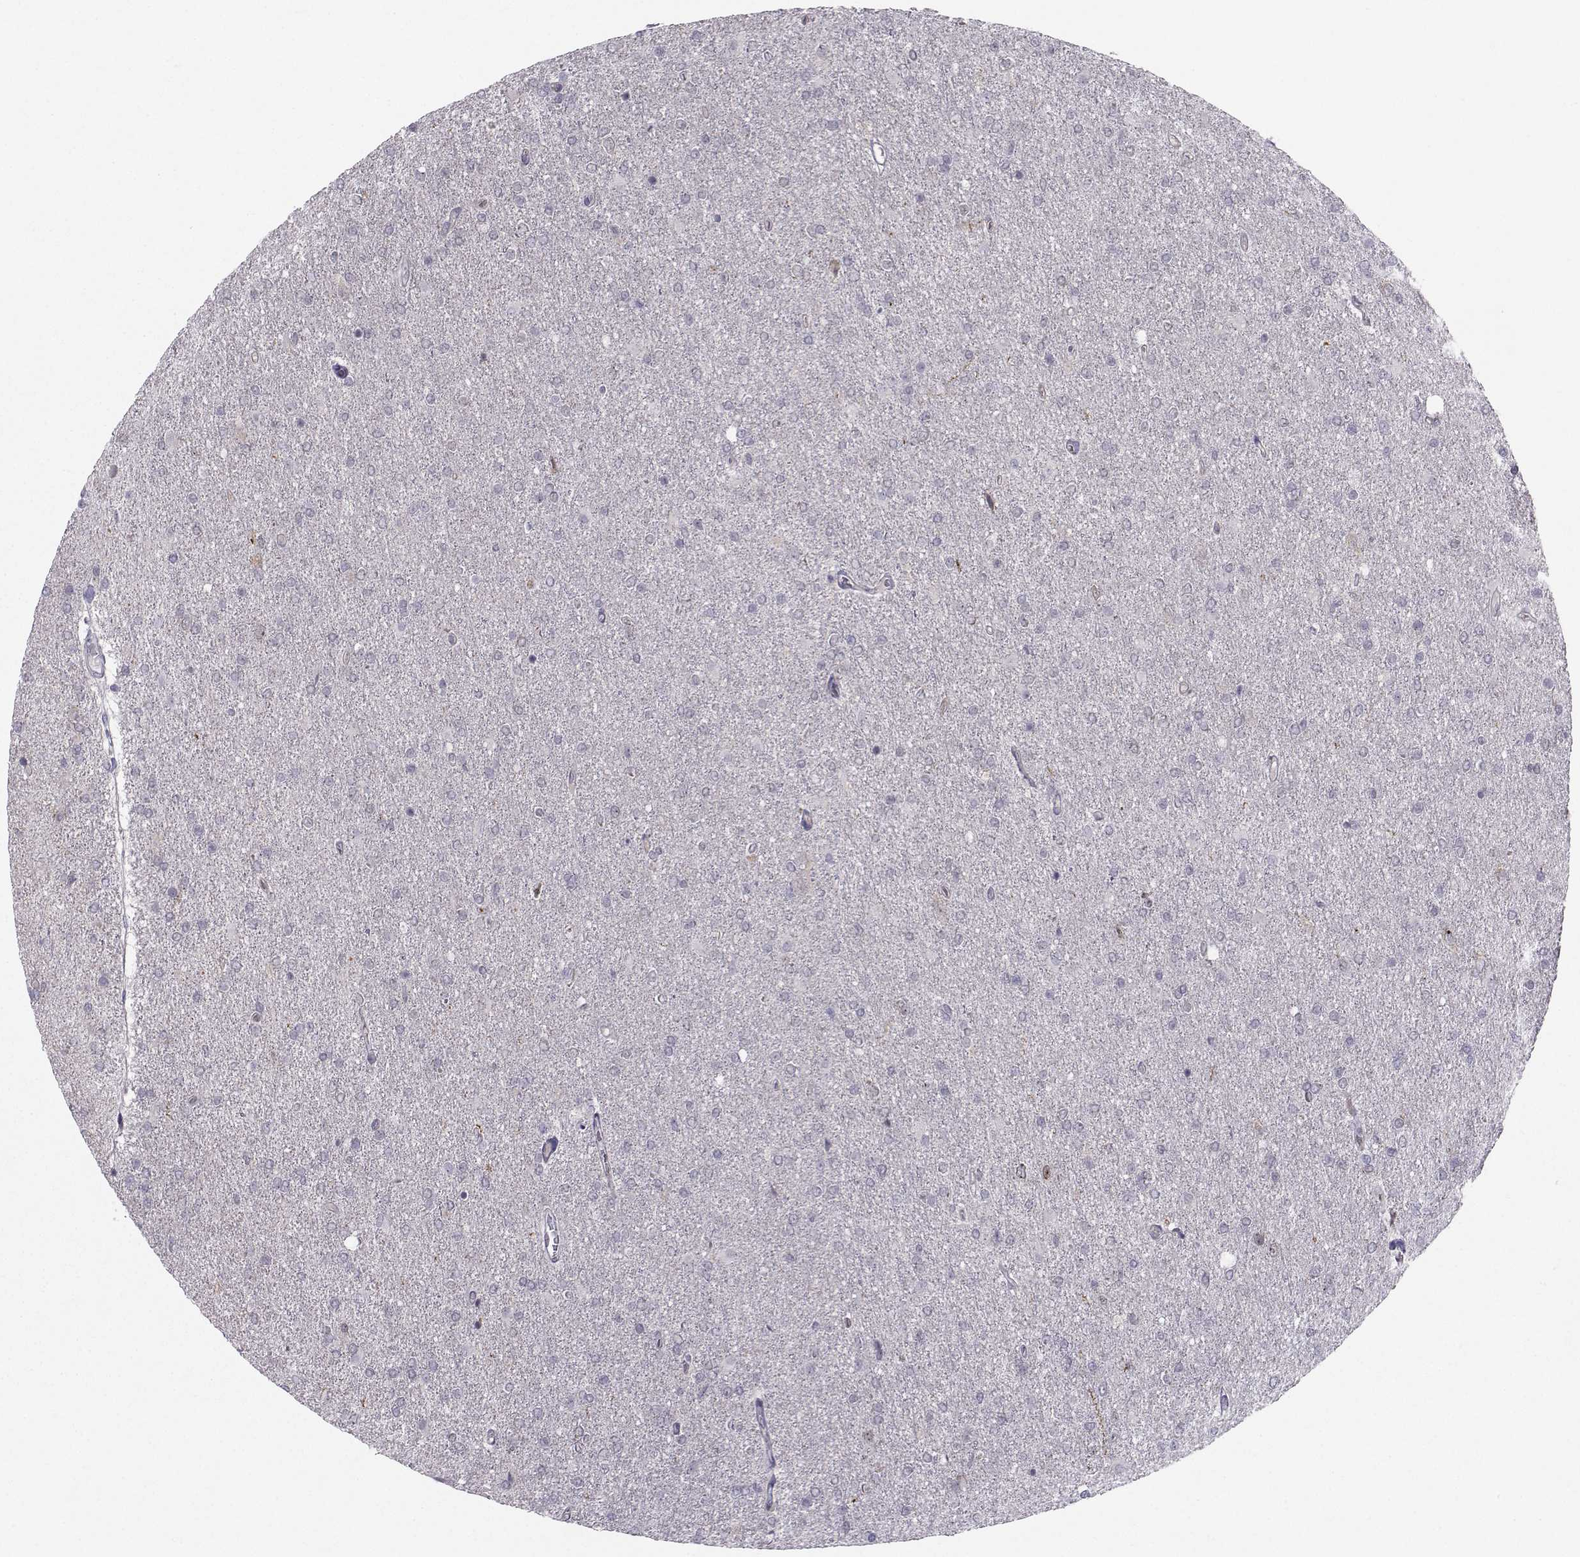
{"staining": {"intensity": "negative", "quantity": "none", "location": "none"}, "tissue": "glioma", "cell_type": "Tumor cells", "image_type": "cancer", "snomed": [{"axis": "morphology", "description": "Glioma, malignant, High grade"}, {"axis": "topography", "description": "Cerebral cortex"}], "caption": "Immunohistochemistry (IHC) of human malignant glioma (high-grade) shows no expression in tumor cells. The staining was performed using DAB (3,3'-diaminobenzidine) to visualize the protein expression in brown, while the nuclei were stained in blue with hematoxylin (Magnification: 20x).", "gene": "LRP8", "patient": {"sex": "male", "age": 70}}